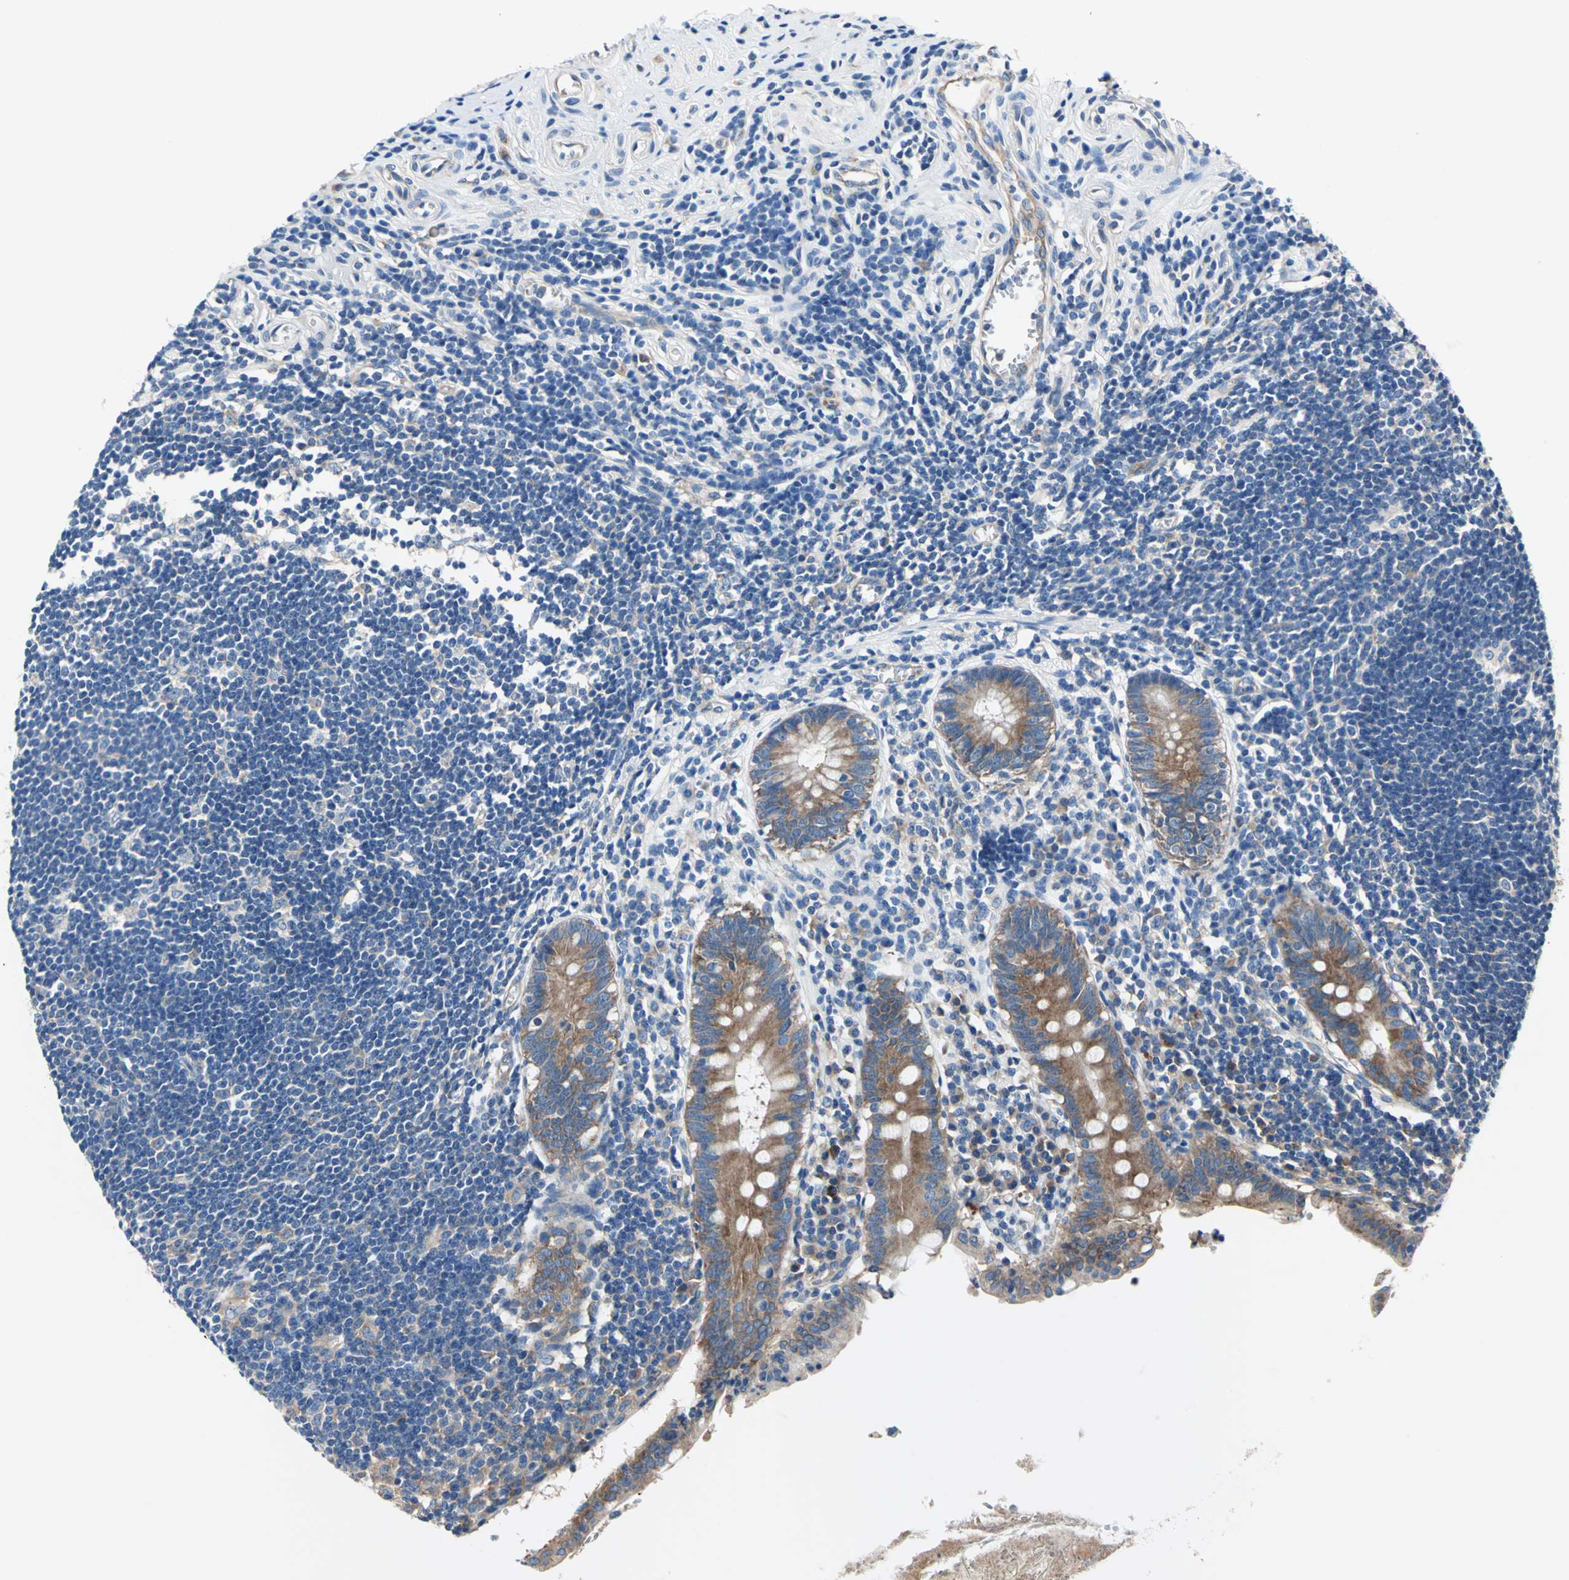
{"staining": {"intensity": "moderate", "quantity": ">75%", "location": "cytoplasmic/membranous"}, "tissue": "appendix", "cell_type": "Glandular cells", "image_type": "normal", "snomed": [{"axis": "morphology", "description": "Normal tissue, NOS"}, {"axis": "topography", "description": "Appendix"}], "caption": "Brown immunohistochemical staining in normal human appendix shows moderate cytoplasmic/membranous positivity in approximately >75% of glandular cells. The staining was performed using DAB, with brown indicating positive protein expression. Nuclei are stained blue with hematoxylin.", "gene": "TRIM25", "patient": {"sex": "female", "age": 50}}